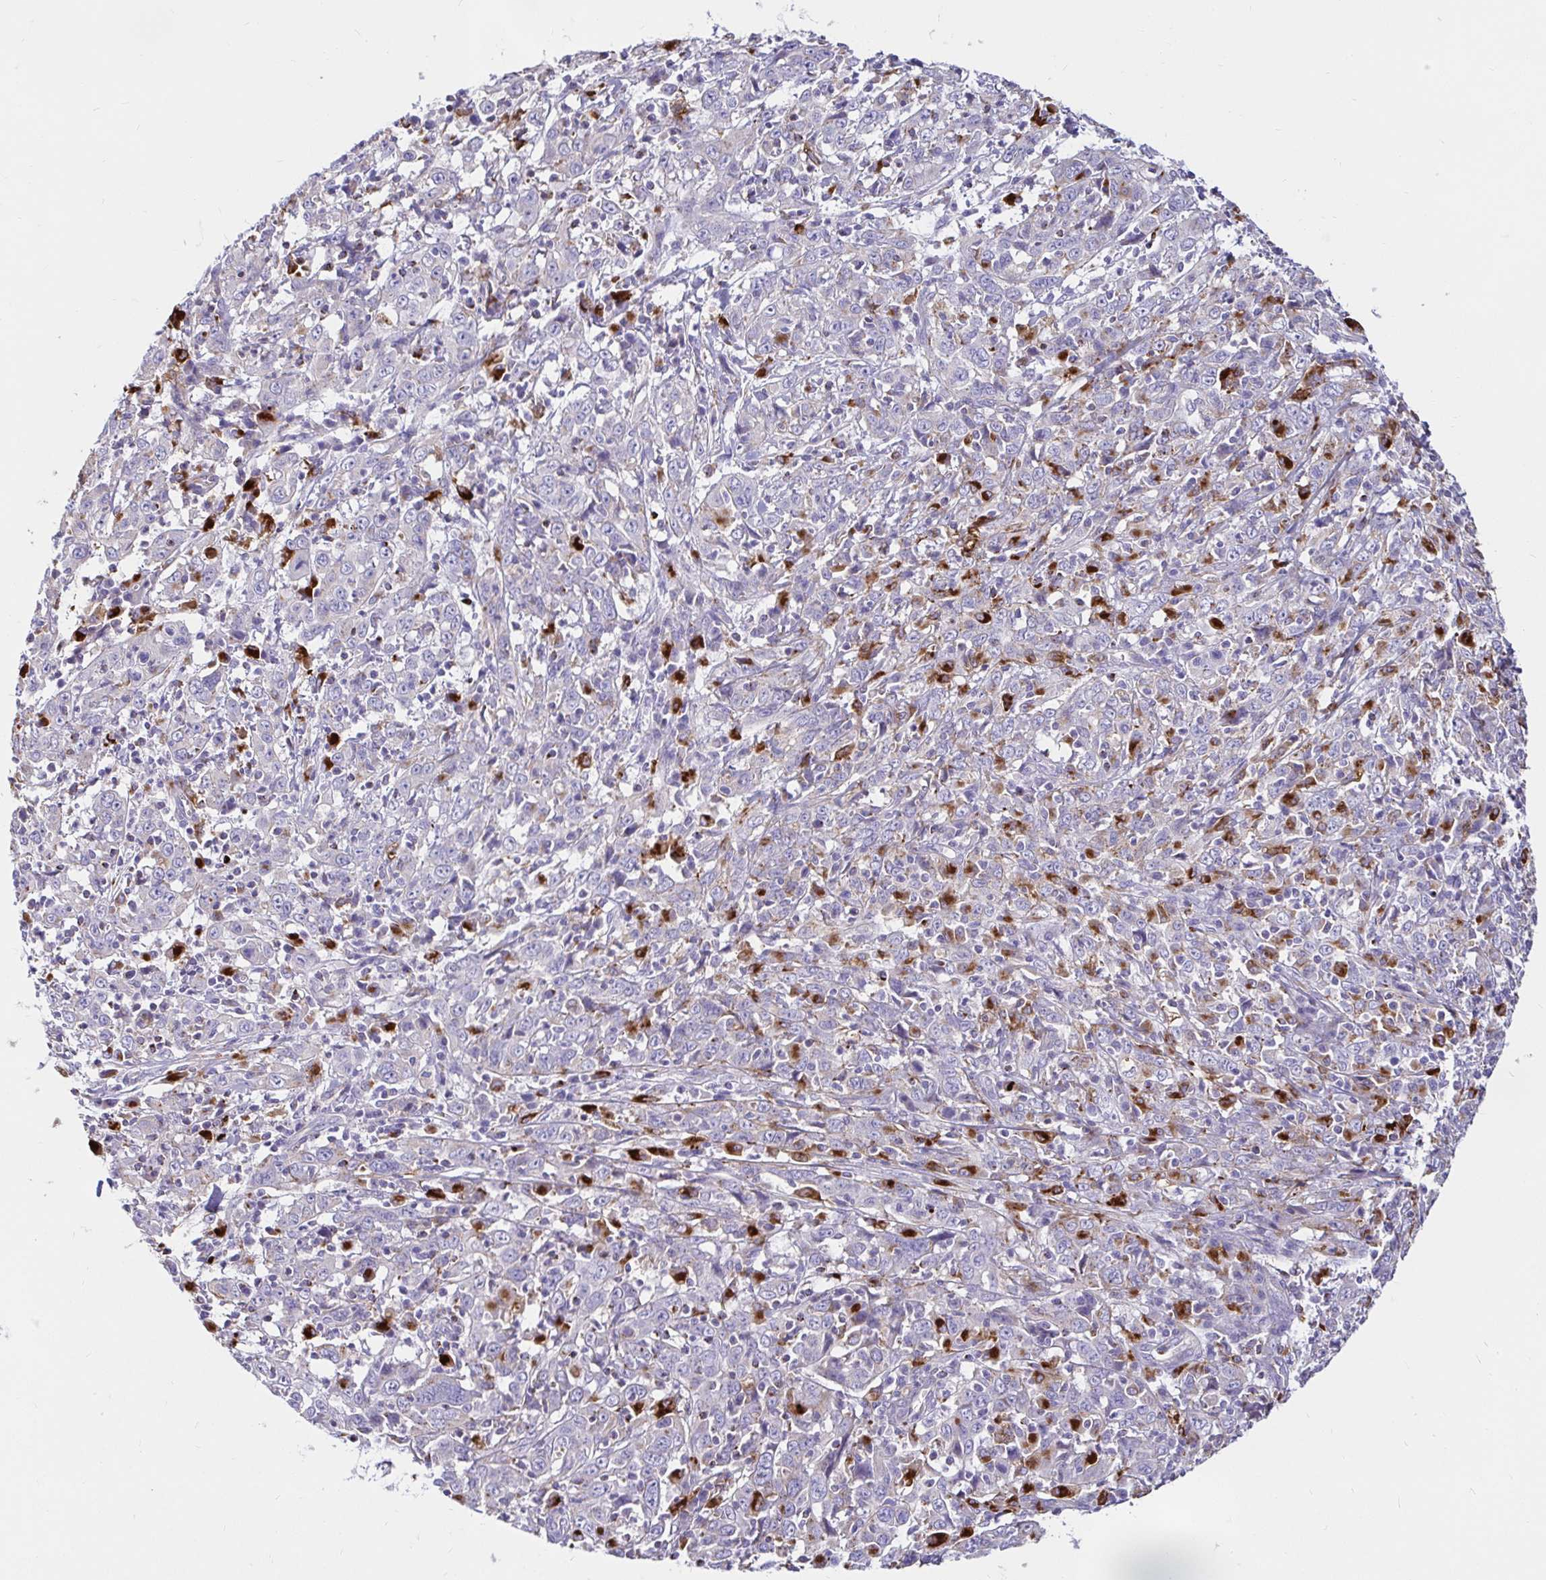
{"staining": {"intensity": "negative", "quantity": "none", "location": "none"}, "tissue": "cervical cancer", "cell_type": "Tumor cells", "image_type": "cancer", "snomed": [{"axis": "morphology", "description": "Squamous cell carcinoma, NOS"}, {"axis": "topography", "description": "Cervix"}], "caption": "A micrograph of cervical squamous cell carcinoma stained for a protein shows no brown staining in tumor cells.", "gene": "FUCA1", "patient": {"sex": "female", "age": 46}}